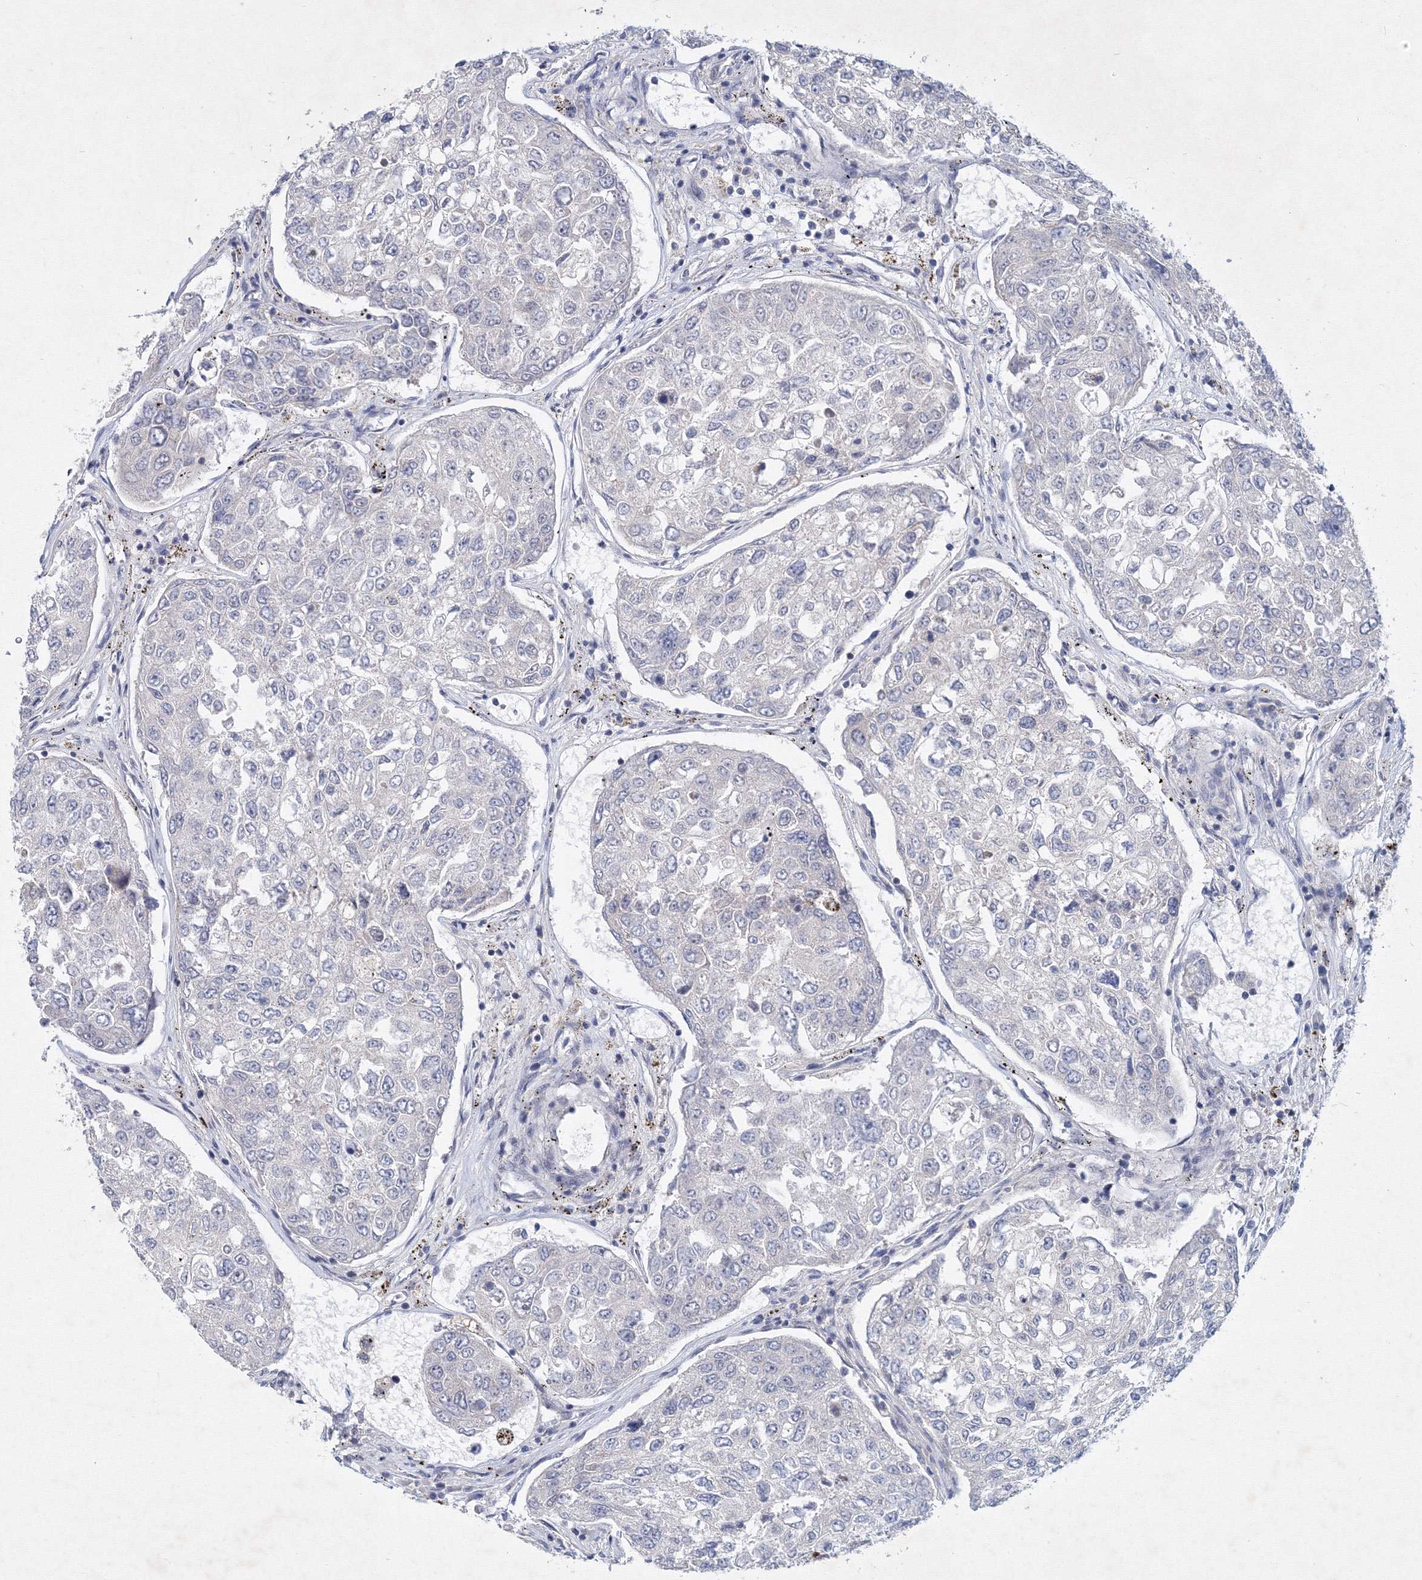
{"staining": {"intensity": "negative", "quantity": "none", "location": "none"}, "tissue": "urothelial cancer", "cell_type": "Tumor cells", "image_type": "cancer", "snomed": [{"axis": "morphology", "description": "Urothelial carcinoma, High grade"}, {"axis": "topography", "description": "Lymph node"}, {"axis": "topography", "description": "Urinary bladder"}], "caption": "High power microscopy histopathology image of an immunohistochemistry histopathology image of high-grade urothelial carcinoma, revealing no significant staining in tumor cells.", "gene": "SF3B6", "patient": {"sex": "male", "age": 51}}